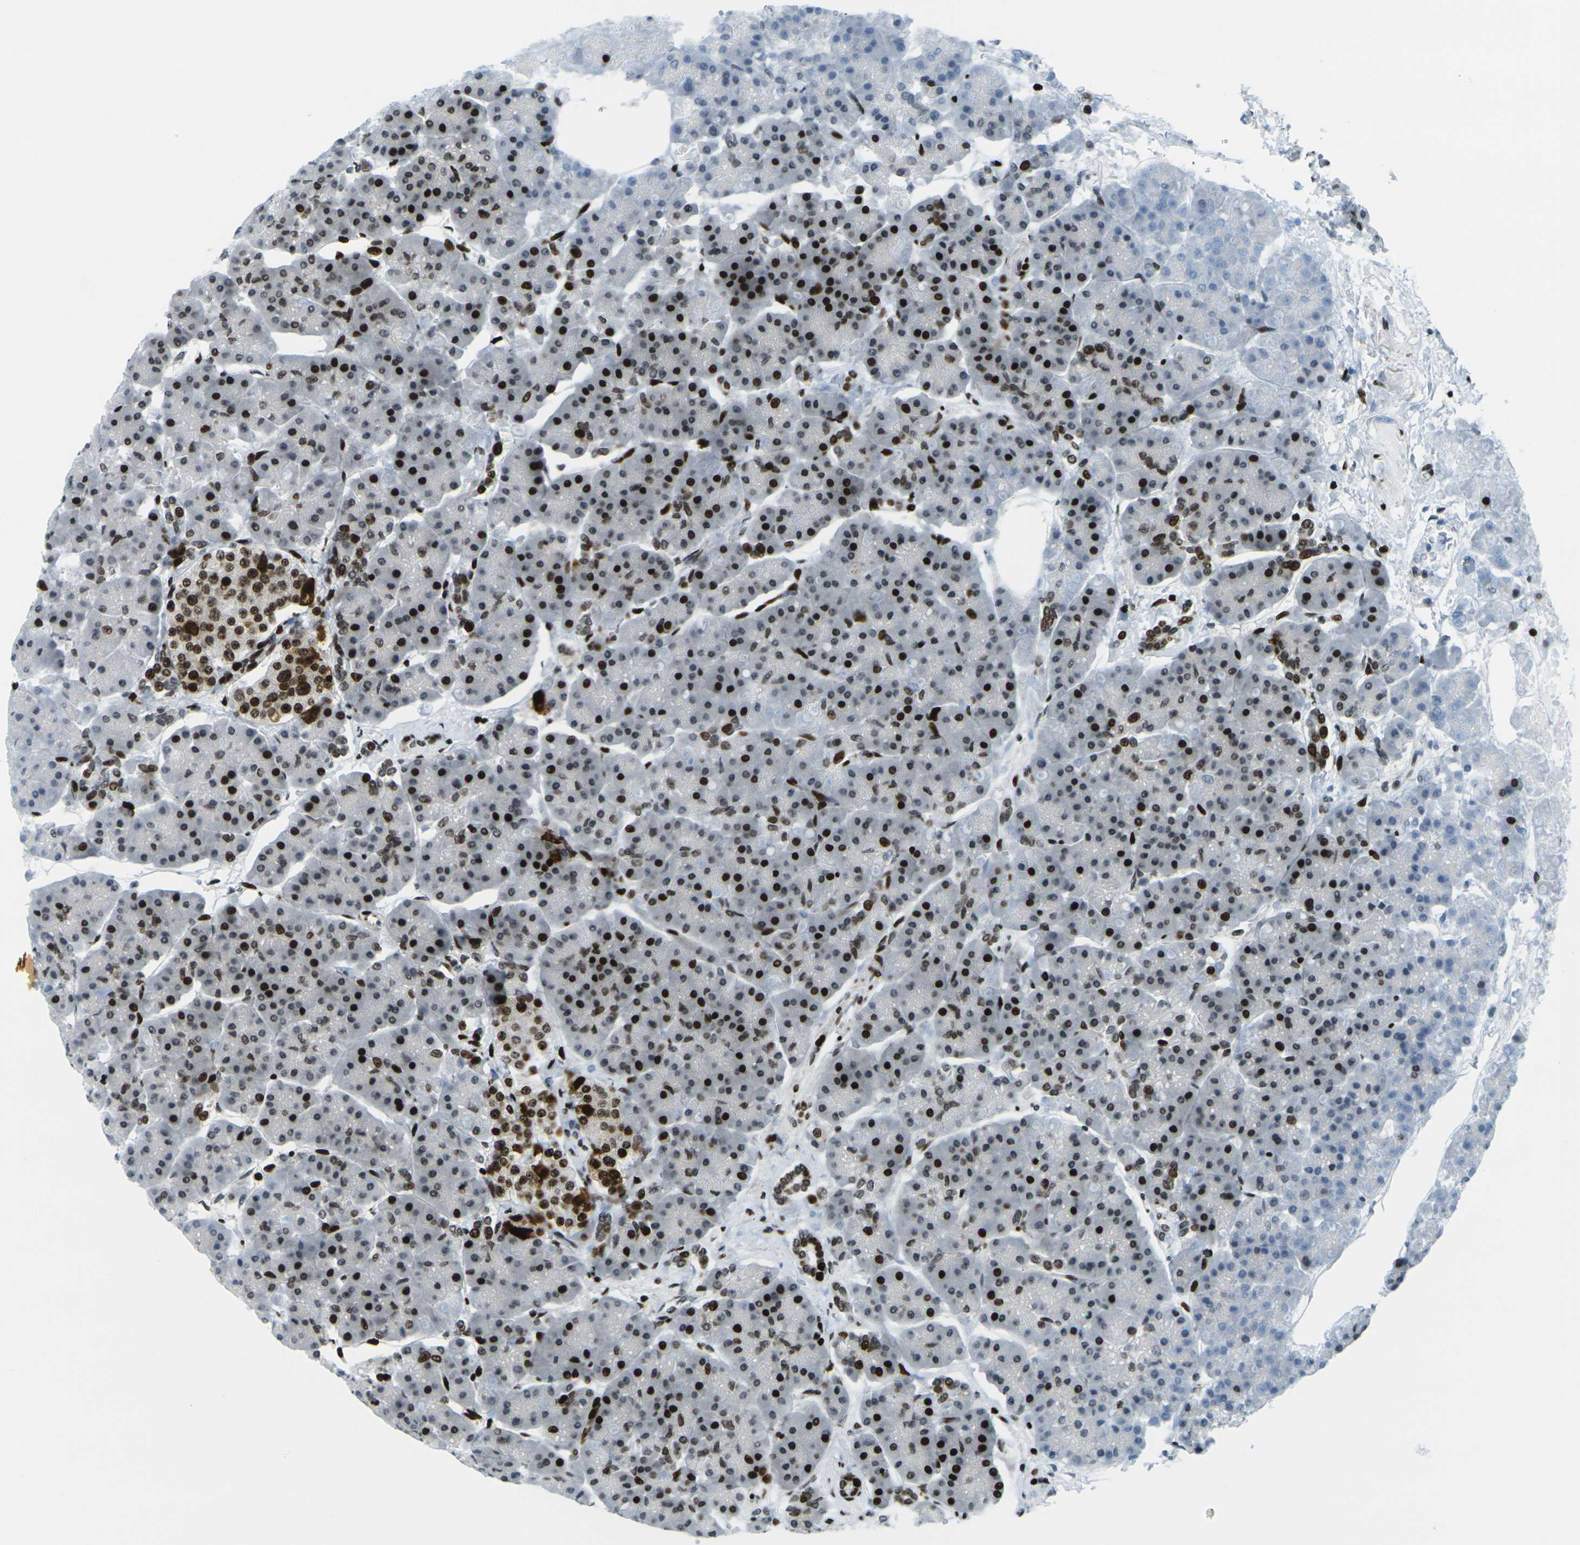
{"staining": {"intensity": "moderate", "quantity": ">75%", "location": "nuclear"}, "tissue": "pancreas", "cell_type": "Exocrine glandular cells", "image_type": "normal", "snomed": [{"axis": "morphology", "description": "Normal tissue, NOS"}, {"axis": "topography", "description": "Pancreas"}], "caption": "The micrograph exhibits a brown stain indicating the presence of a protein in the nuclear of exocrine glandular cells in pancreas.", "gene": "H3", "patient": {"sex": "female", "age": 70}}